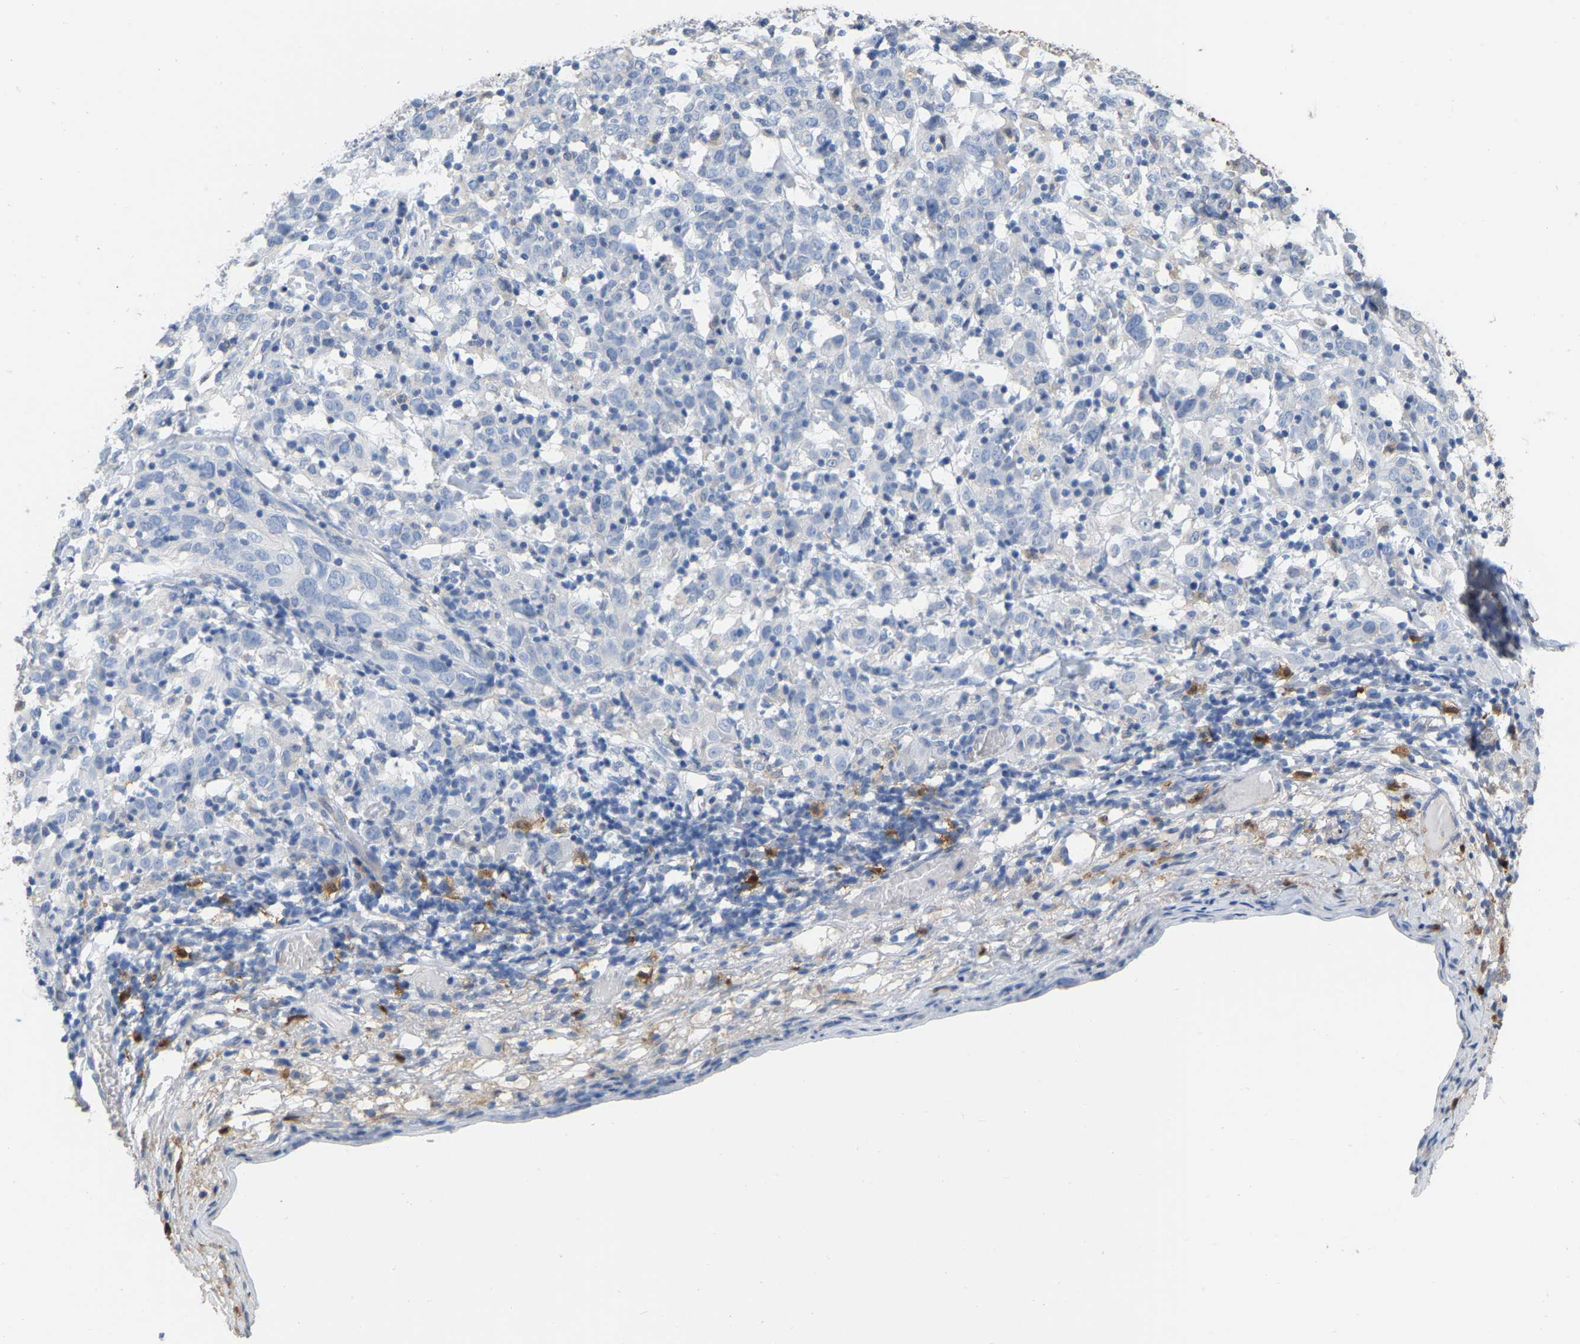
{"staining": {"intensity": "negative", "quantity": "none", "location": "none"}, "tissue": "cervical cancer", "cell_type": "Tumor cells", "image_type": "cancer", "snomed": [{"axis": "morphology", "description": "Normal tissue, NOS"}, {"axis": "morphology", "description": "Squamous cell carcinoma, NOS"}, {"axis": "topography", "description": "Cervix"}], "caption": "Immunohistochemistry histopathology image of human cervical cancer (squamous cell carcinoma) stained for a protein (brown), which reveals no staining in tumor cells.", "gene": "ULBP2", "patient": {"sex": "female", "age": 67}}